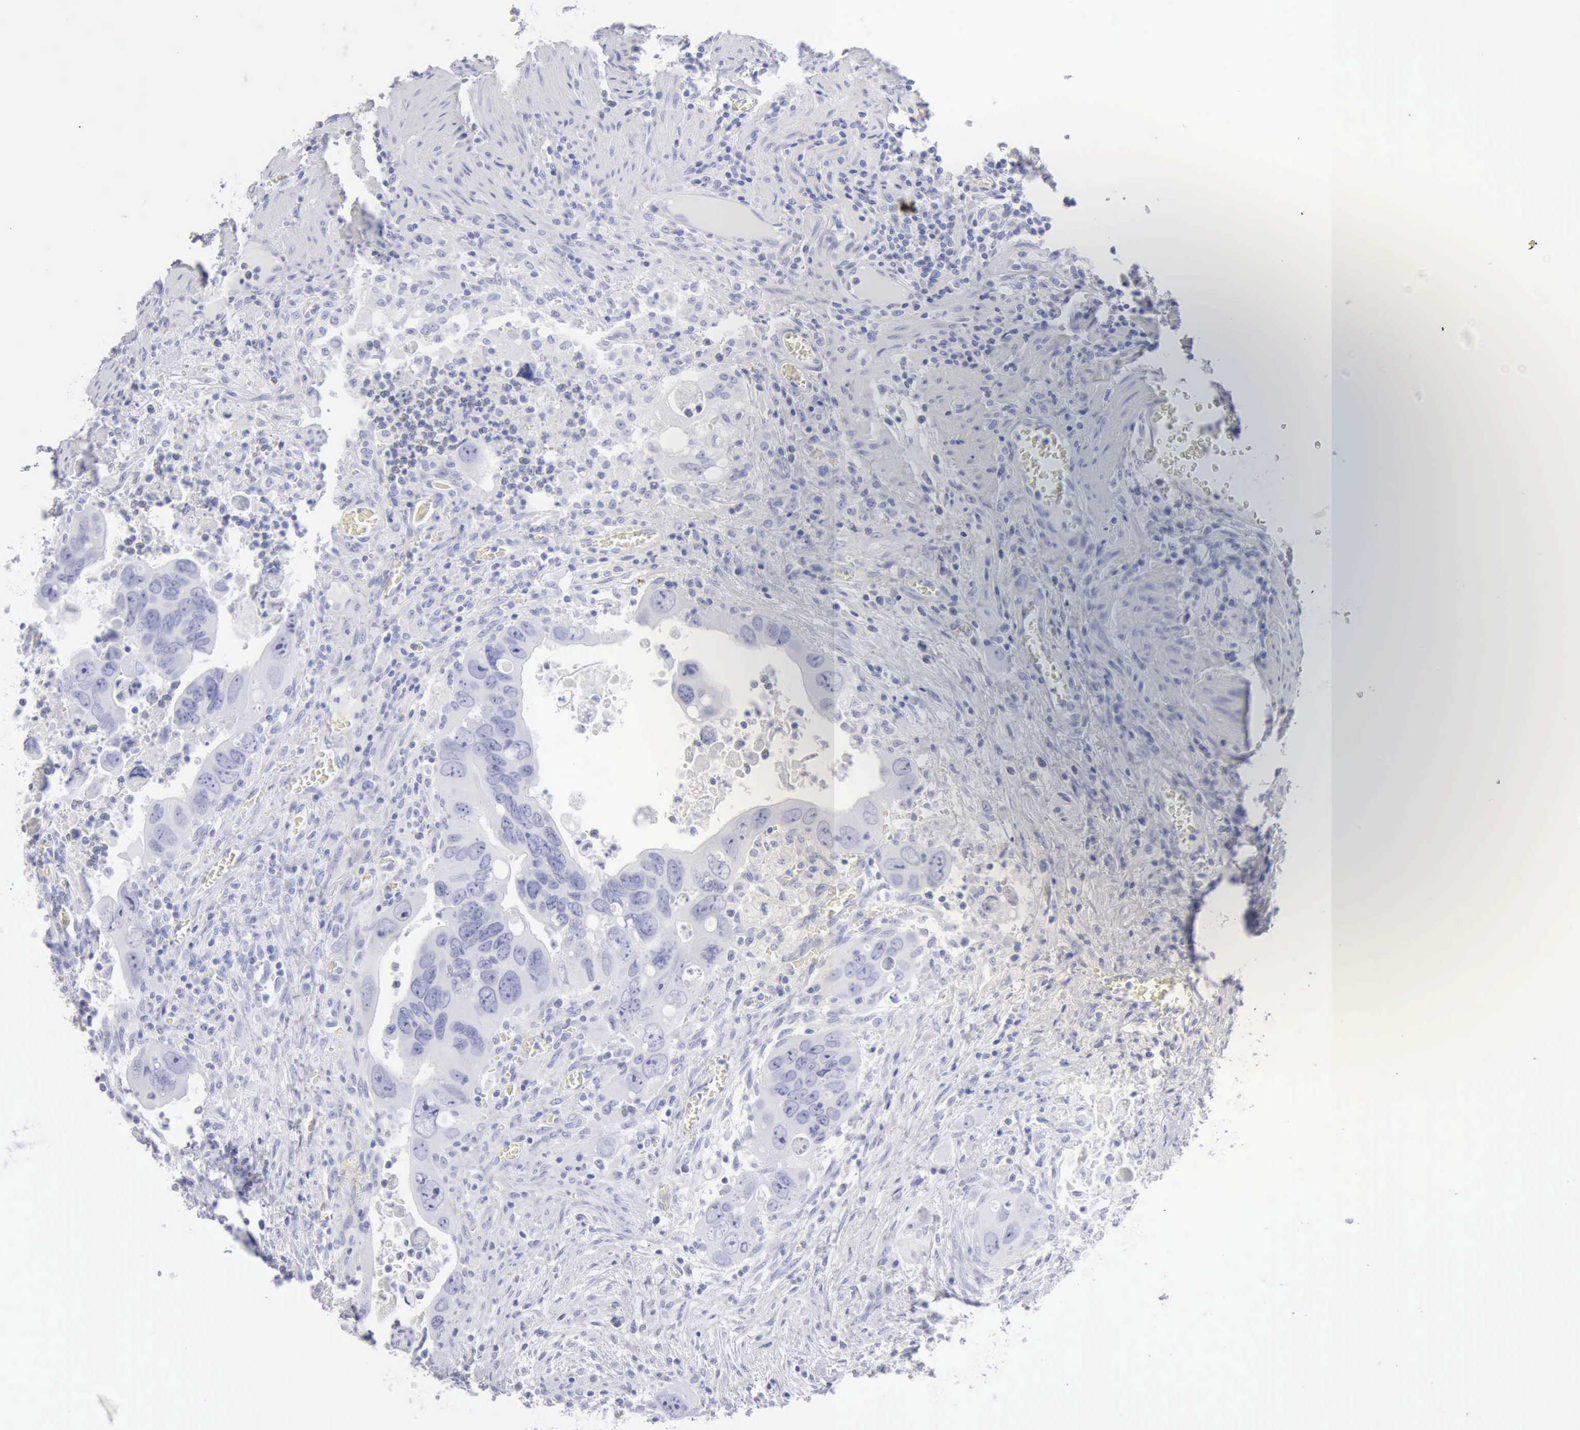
{"staining": {"intensity": "negative", "quantity": "none", "location": "none"}, "tissue": "colorectal cancer", "cell_type": "Tumor cells", "image_type": "cancer", "snomed": [{"axis": "morphology", "description": "Adenocarcinoma, NOS"}, {"axis": "topography", "description": "Rectum"}], "caption": "The micrograph shows no staining of tumor cells in colorectal cancer (adenocarcinoma). (DAB IHC with hematoxylin counter stain).", "gene": "KRT5", "patient": {"sex": "male", "age": 70}}